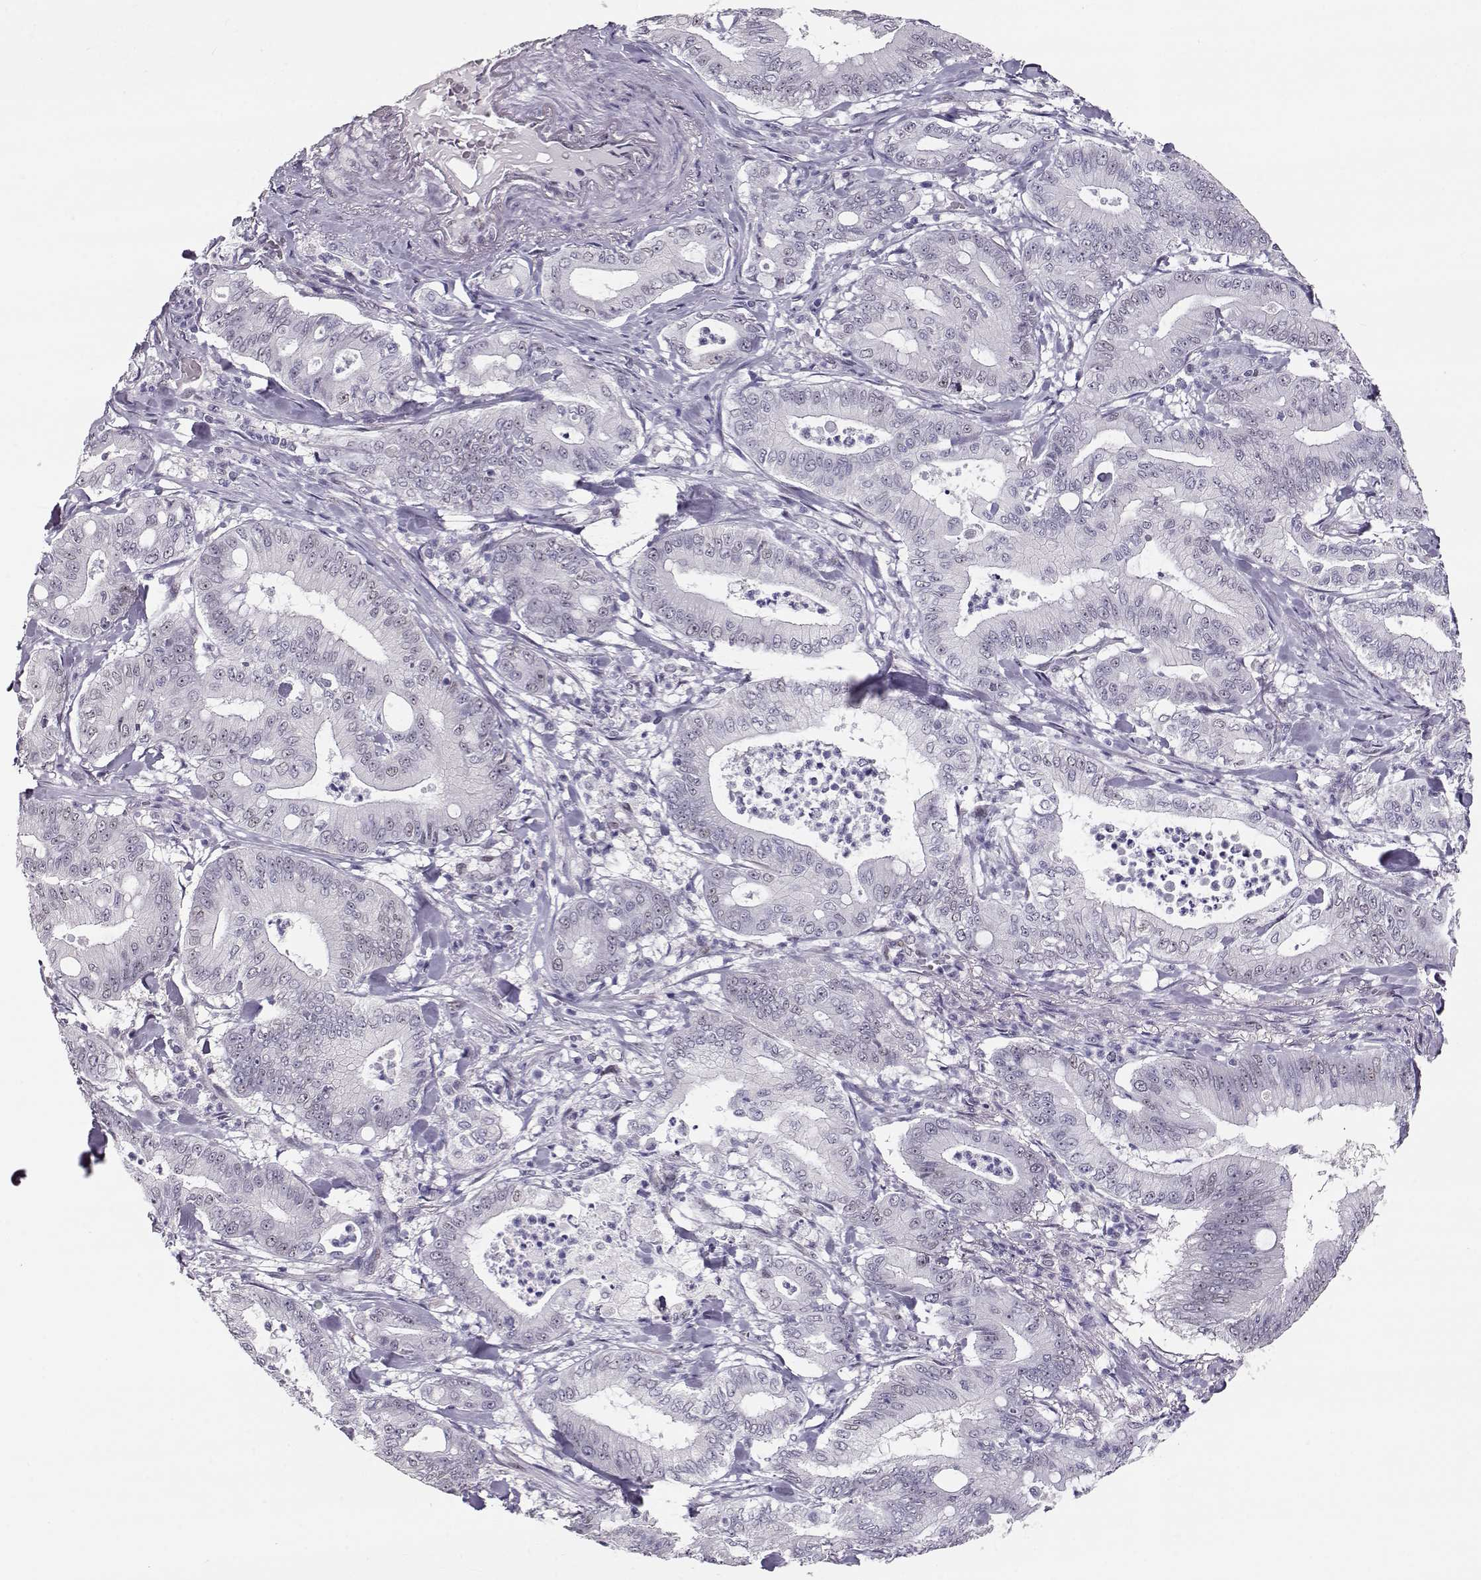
{"staining": {"intensity": "negative", "quantity": "none", "location": "none"}, "tissue": "pancreatic cancer", "cell_type": "Tumor cells", "image_type": "cancer", "snomed": [{"axis": "morphology", "description": "Adenocarcinoma, NOS"}, {"axis": "topography", "description": "Pancreas"}], "caption": "The photomicrograph reveals no staining of tumor cells in pancreatic cancer.", "gene": "POLI", "patient": {"sex": "male", "age": 71}}